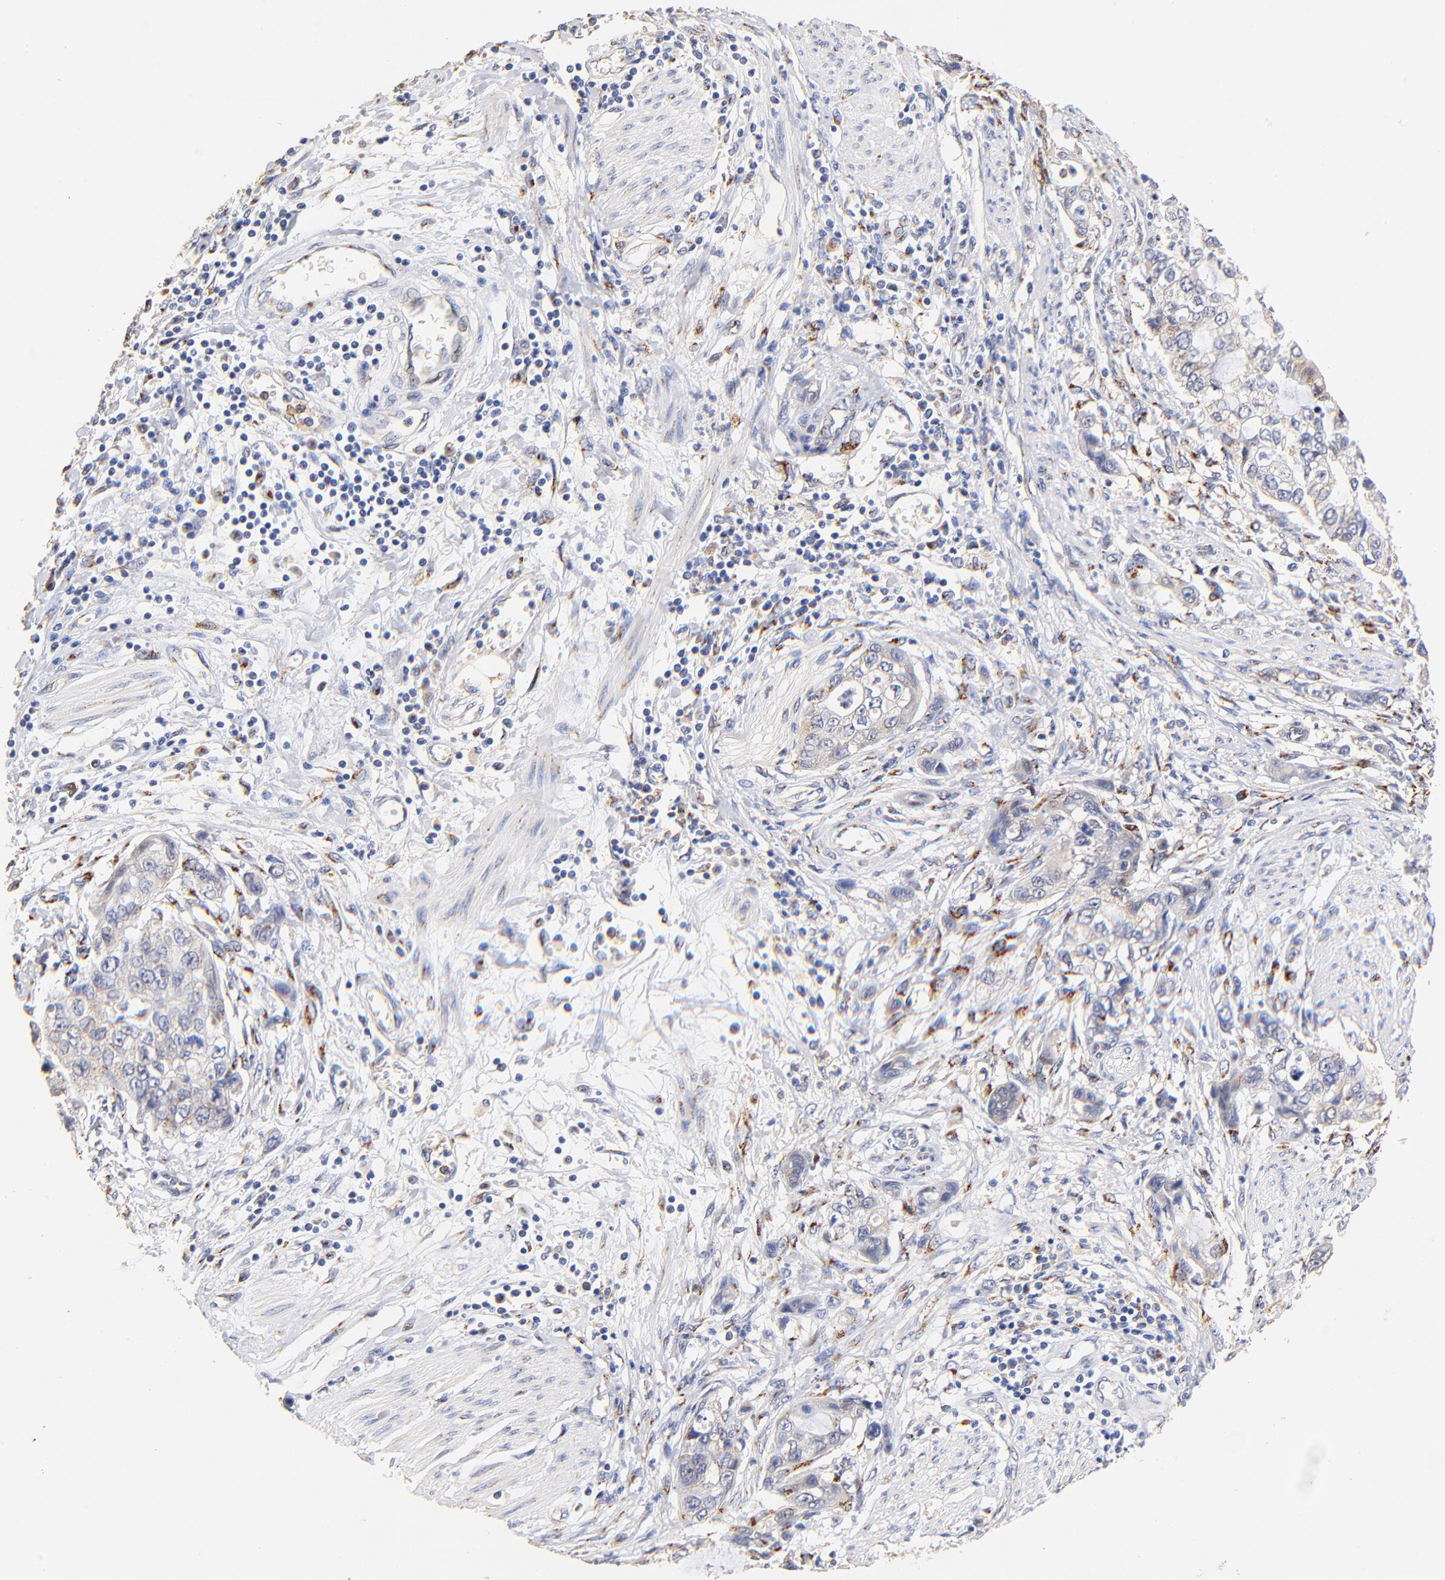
{"staining": {"intensity": "negative", "quantity": "none", "location": "none"}, "tissue": "stomach cancer", "cell_type": "Tumor cells", "image_type": "cancer", "snomed": [{"axis": "morphology", "description": "Adenocarcinoma, NOS"}, {"axis": "topography", "description": "Stomach, upper"}], "caption": "High power microscopy photomicrograph of an IHC image of stomach cancer (adenocarcinoma), revealing no significant positivity in tumor cells. The staining is performed using DAB brown chromogen with nuclei counter-stained in using hematoxylin.", "gene": "FMNL3", "patient": {"sex": "female", "age": 52}}